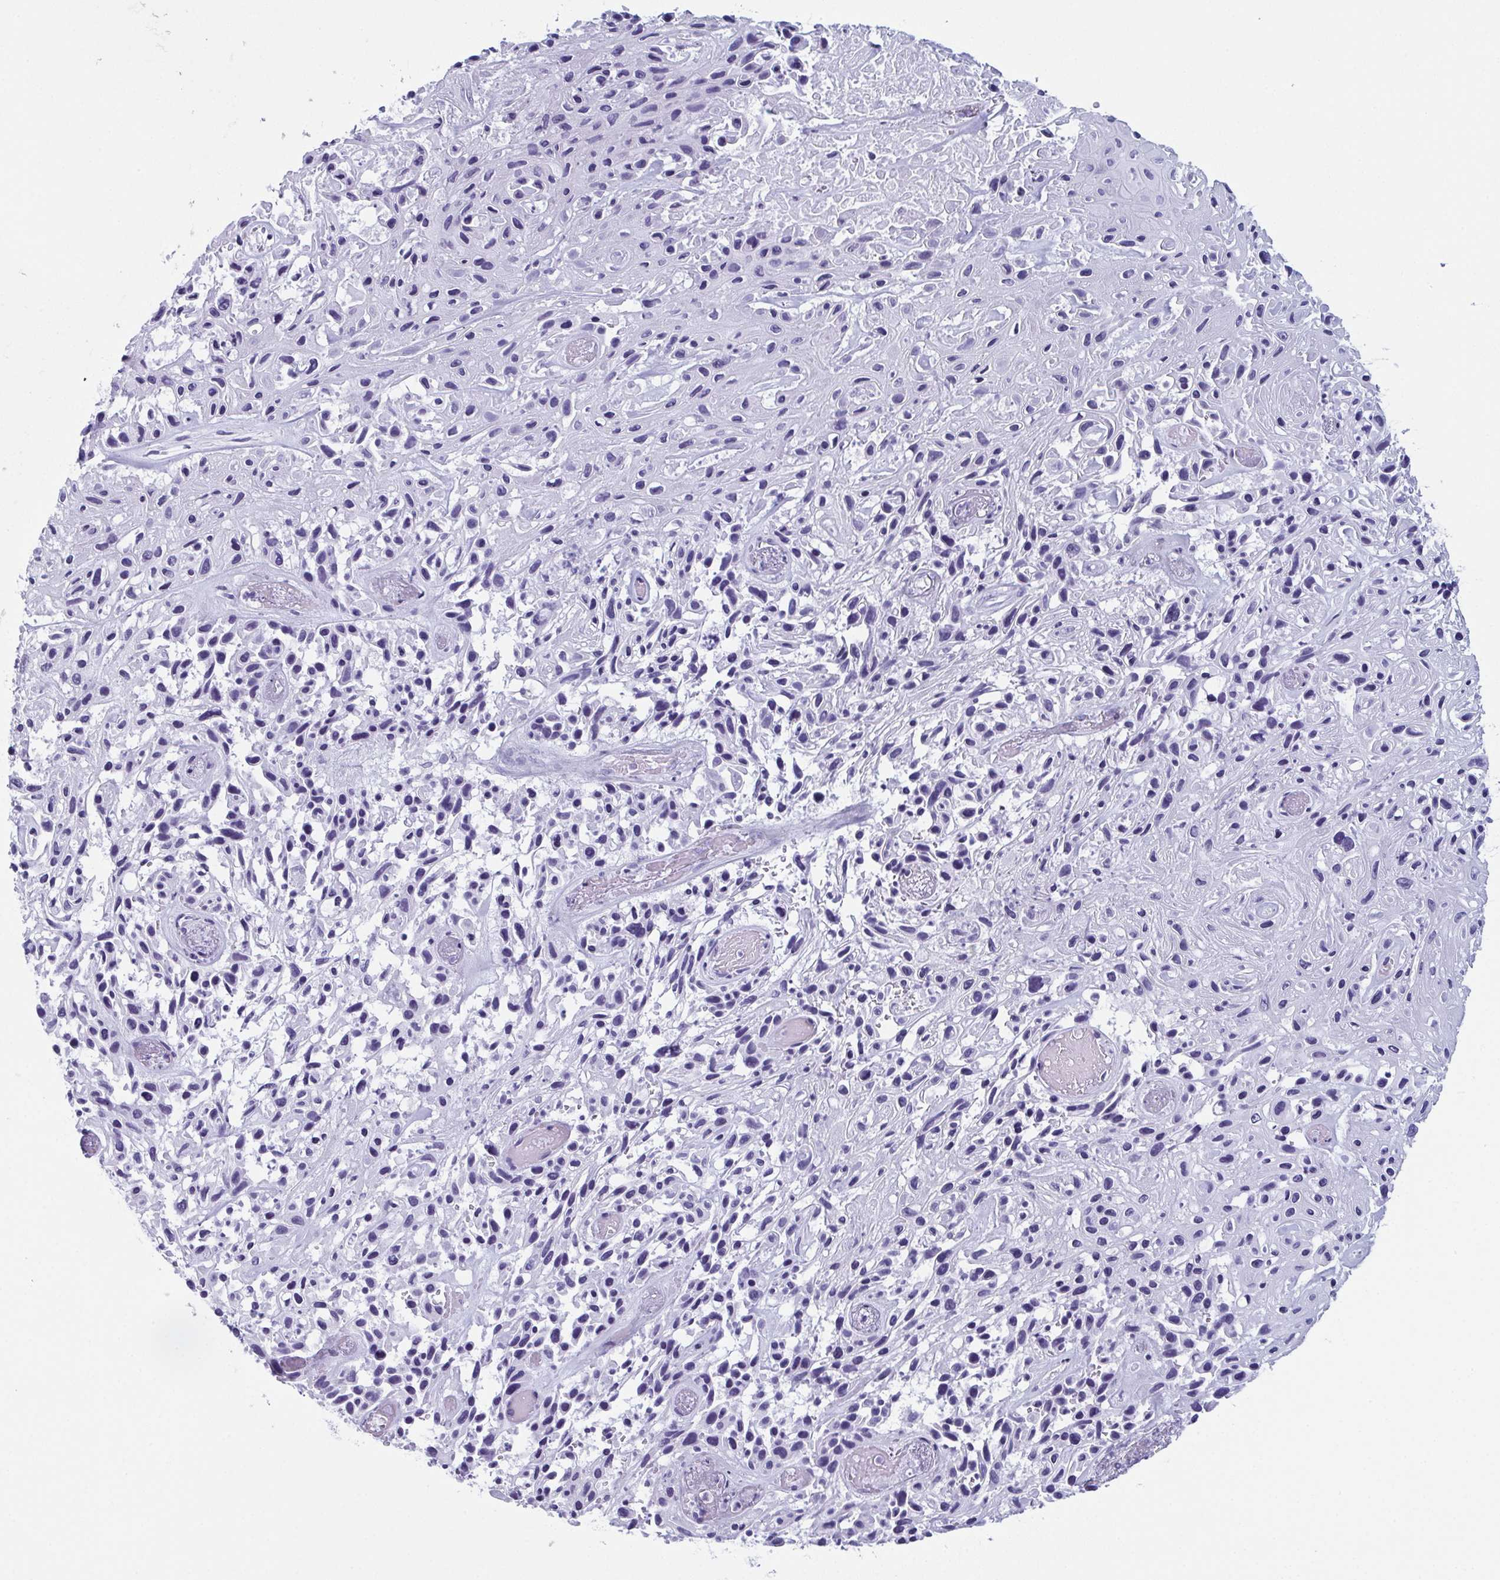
{"staining": {"intensity": "negative", "quantity": "none", "location": "none"}, "tissue": "skin cancer", "cell_type": "Tumor cells", "image_type": "cancer", "snomed": [{"axis": "morphology", "description": "Squamous cell carcinoma, NOS"}, {"axis": "topography", "description": "Skin"}], "caption": "Immunohistochemical staining of skin squamous cell carcinoma displays no significant staining in tumor cells.", "gene": "ENKUR", "patient": {"sex": "male", "age": 82}}